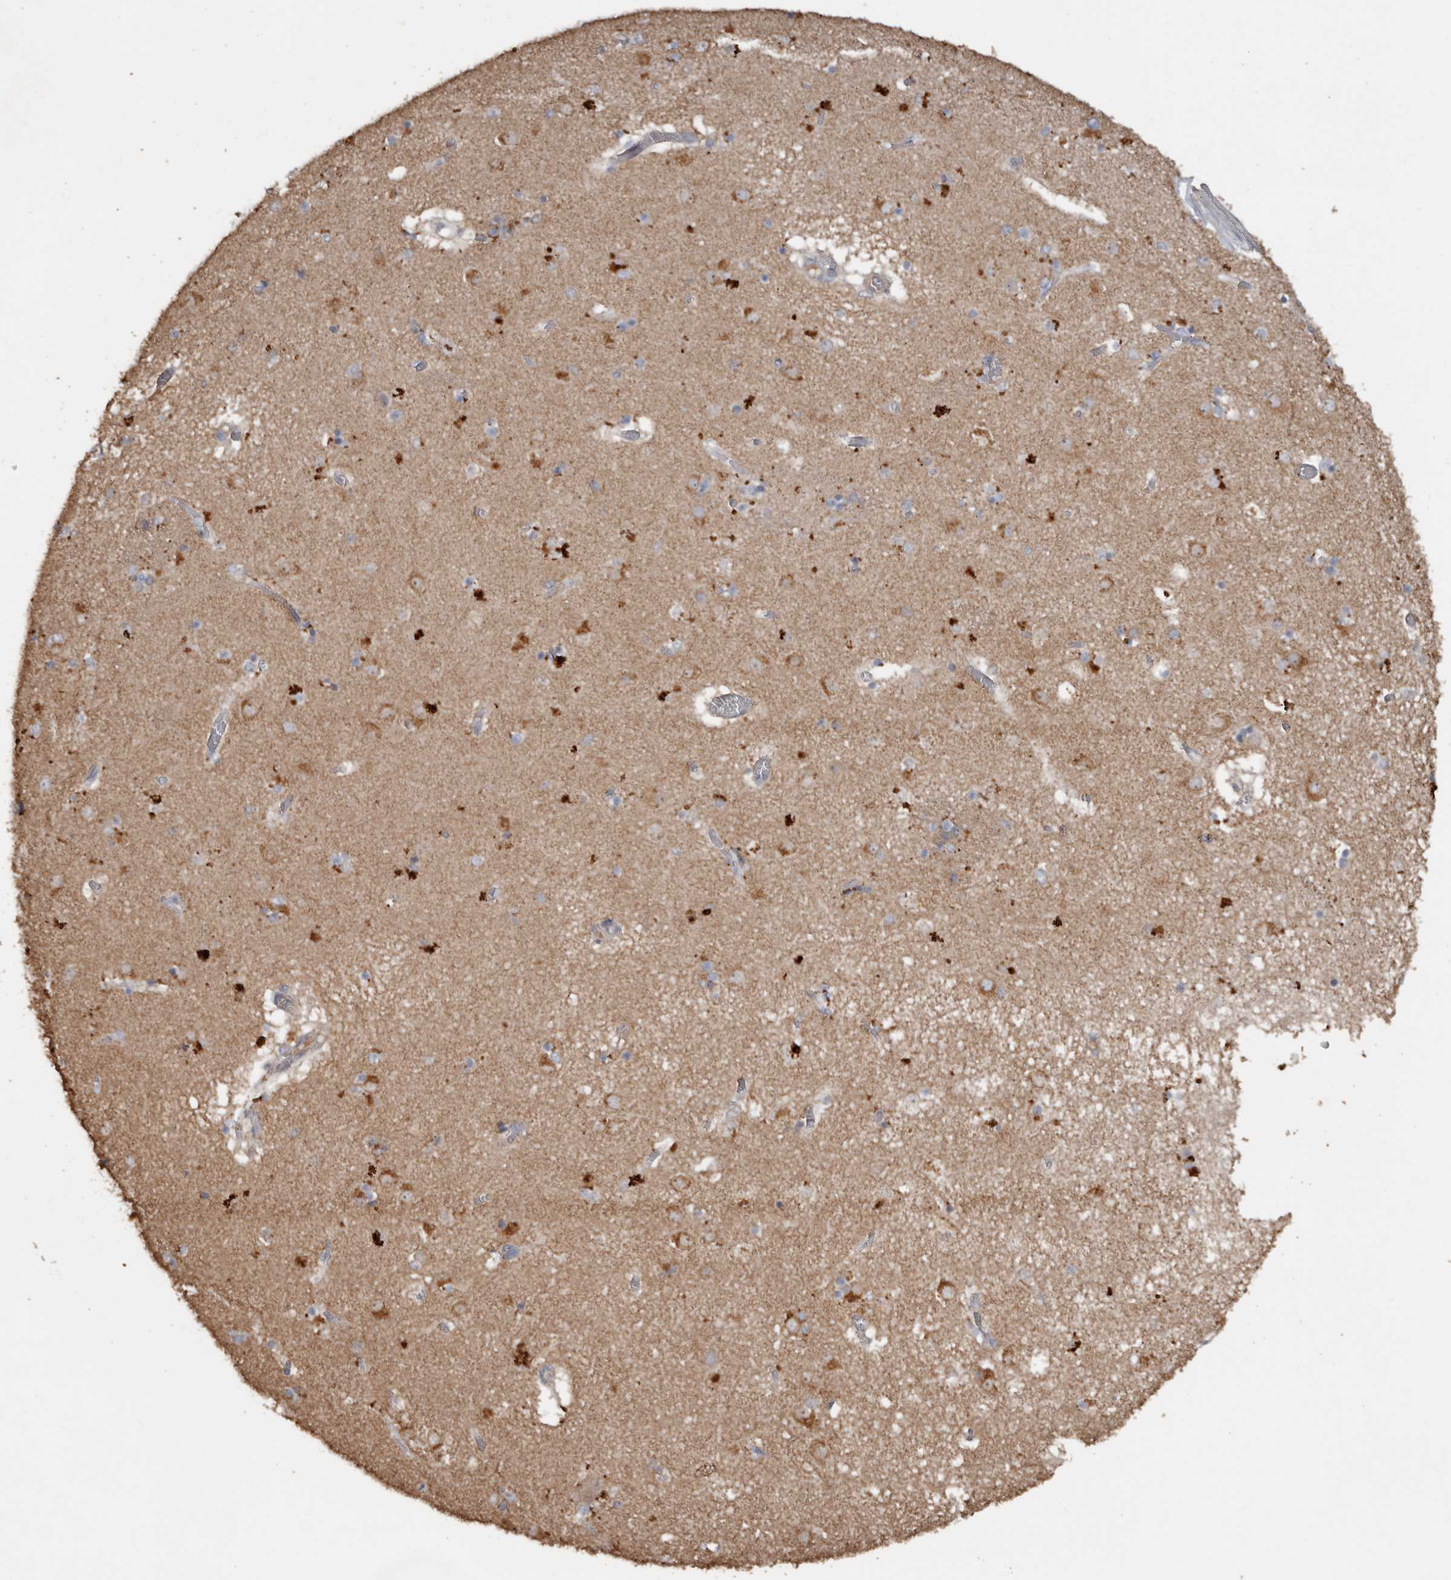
{"staining": {"intensity": "moderate", "quantity": "<25%", "location": "cytoplasmic/membranous"}, "tissue": "caudate", "cell_type": "Glial cells", "image_type": "normal", "snomed": [{"axis": "morphology", "description": "Normal tissue, NOS"}, {"axis": "topography", "description": "Lateral ventricle wall"}], "caption": "Brown immunohistochemical staining in unremarkable human caudate displays moderate cytoplasmic/membranous expression in approximately <25% of glial cells. The staining is performed using DAB brown chromogen to label protein expression. The nuclei are counter-stained blue using hematoxylin.", "gene": "HYAL4", "patient": {"sex": "male", "age": 70}}